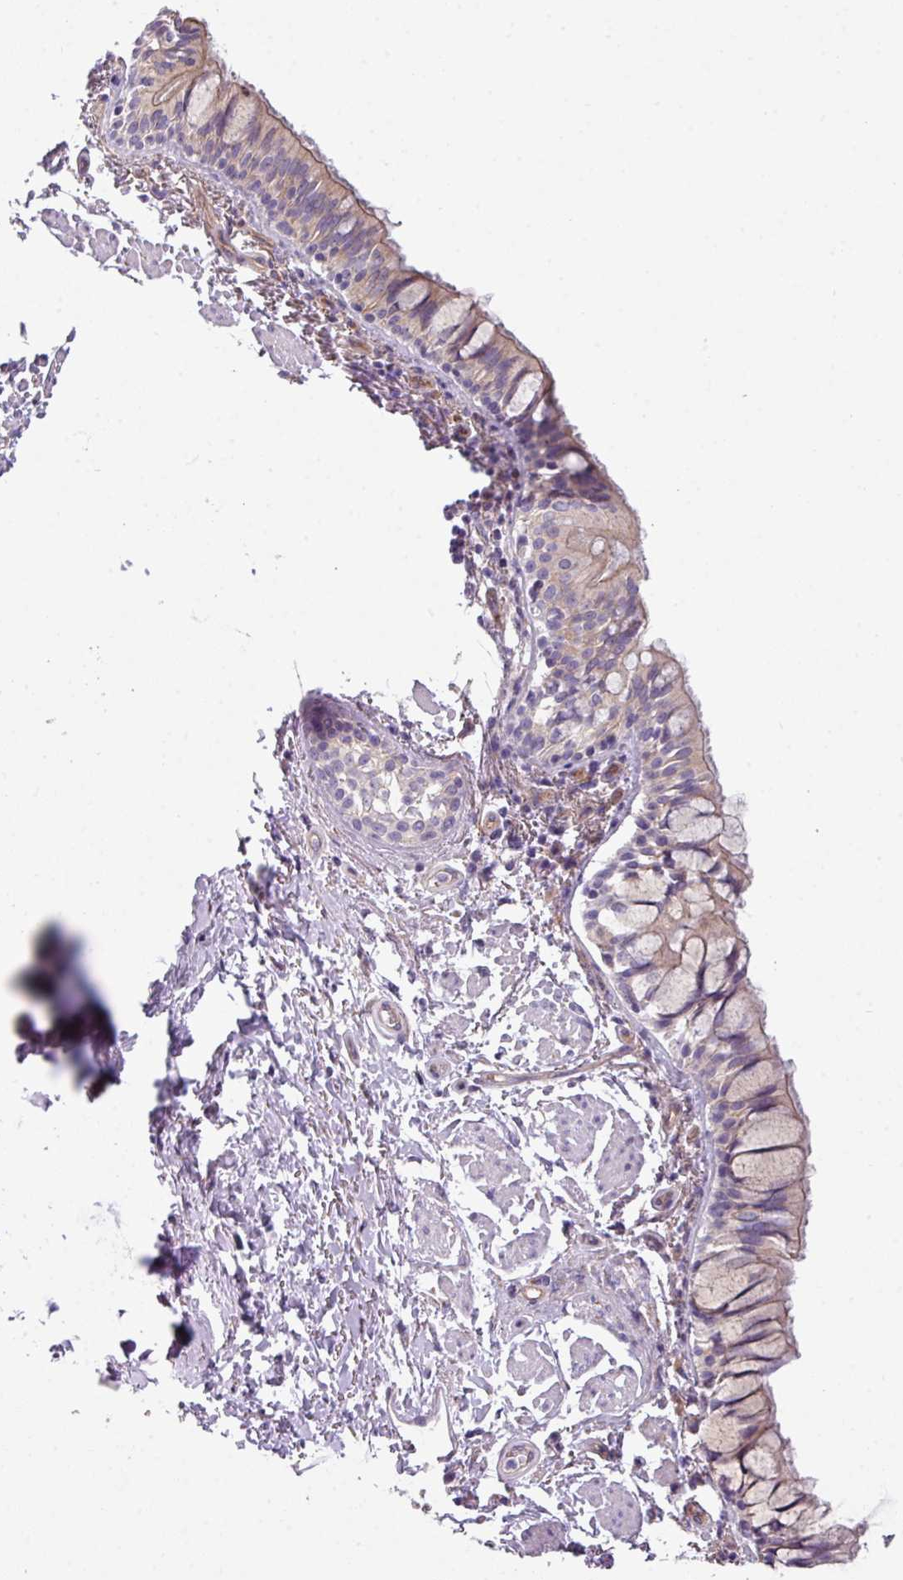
{"staining": {"intensity": "moderate", "quantity": "<25%", "location": "cytoplasmic/membranous"}, "tissue": "bronchus", "cell_type": "Respiratory epithelial cells", "image_type": "normal", "snomed": [{"axis": "morphology", "description": "Normal tissue, NOS"}, {"axis": "topography", "description": "Bronchus"}], "caption": "Moderate cytoplasmic/membranous expression for a protein is present in approximately <25% of respiratory epithelial cells of unremarkable bronchus using immunohistochemistry.", "gene": "BUD23", "patient": {"sex": "male", "age": 70}}